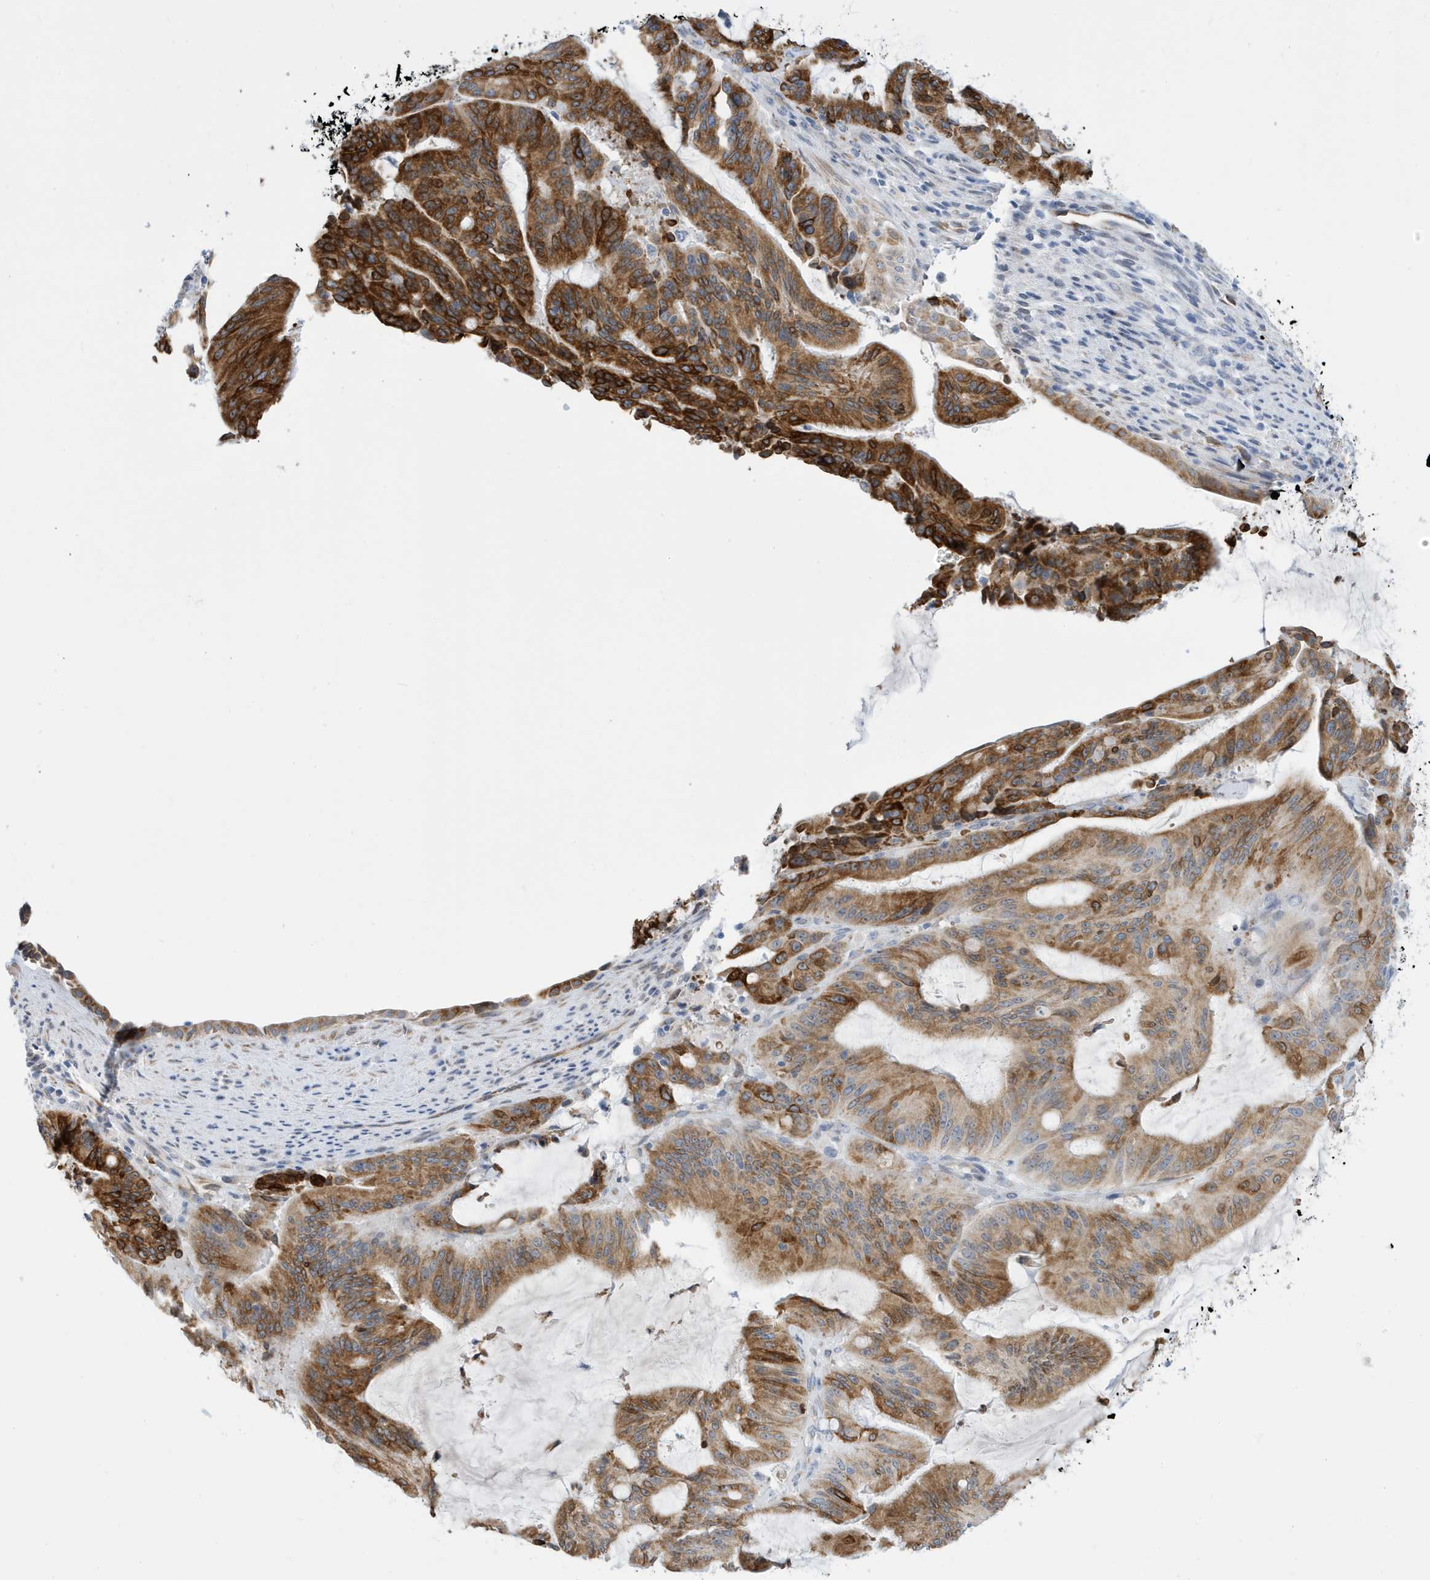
{"staining": {"intensity": "strong", "quantity": ">75%", "location": "cytoplasmic/membranous"}, "tissue": "liver cancer", "cell_type": "Tumor cells", "image_type": "cancer", "snomed": [{"axis": "morphology", "description": "Normal tissue, NOS"}, {"axis": "morphology", "description": "Cholangiocarcinoma"}, {"axis": "topography", "description": "Liver"}, {"axis": "topography", "description": "Peripheral nerve tissue"}], "caption": "Protein analysis of cholangiocarcinoma (liver) tissue shows strong cytoplasmic/membranous staining in about >75% of tumor cells.", "gene": "SEMA3F", "patient": {"sex": "female", "age": 73}}